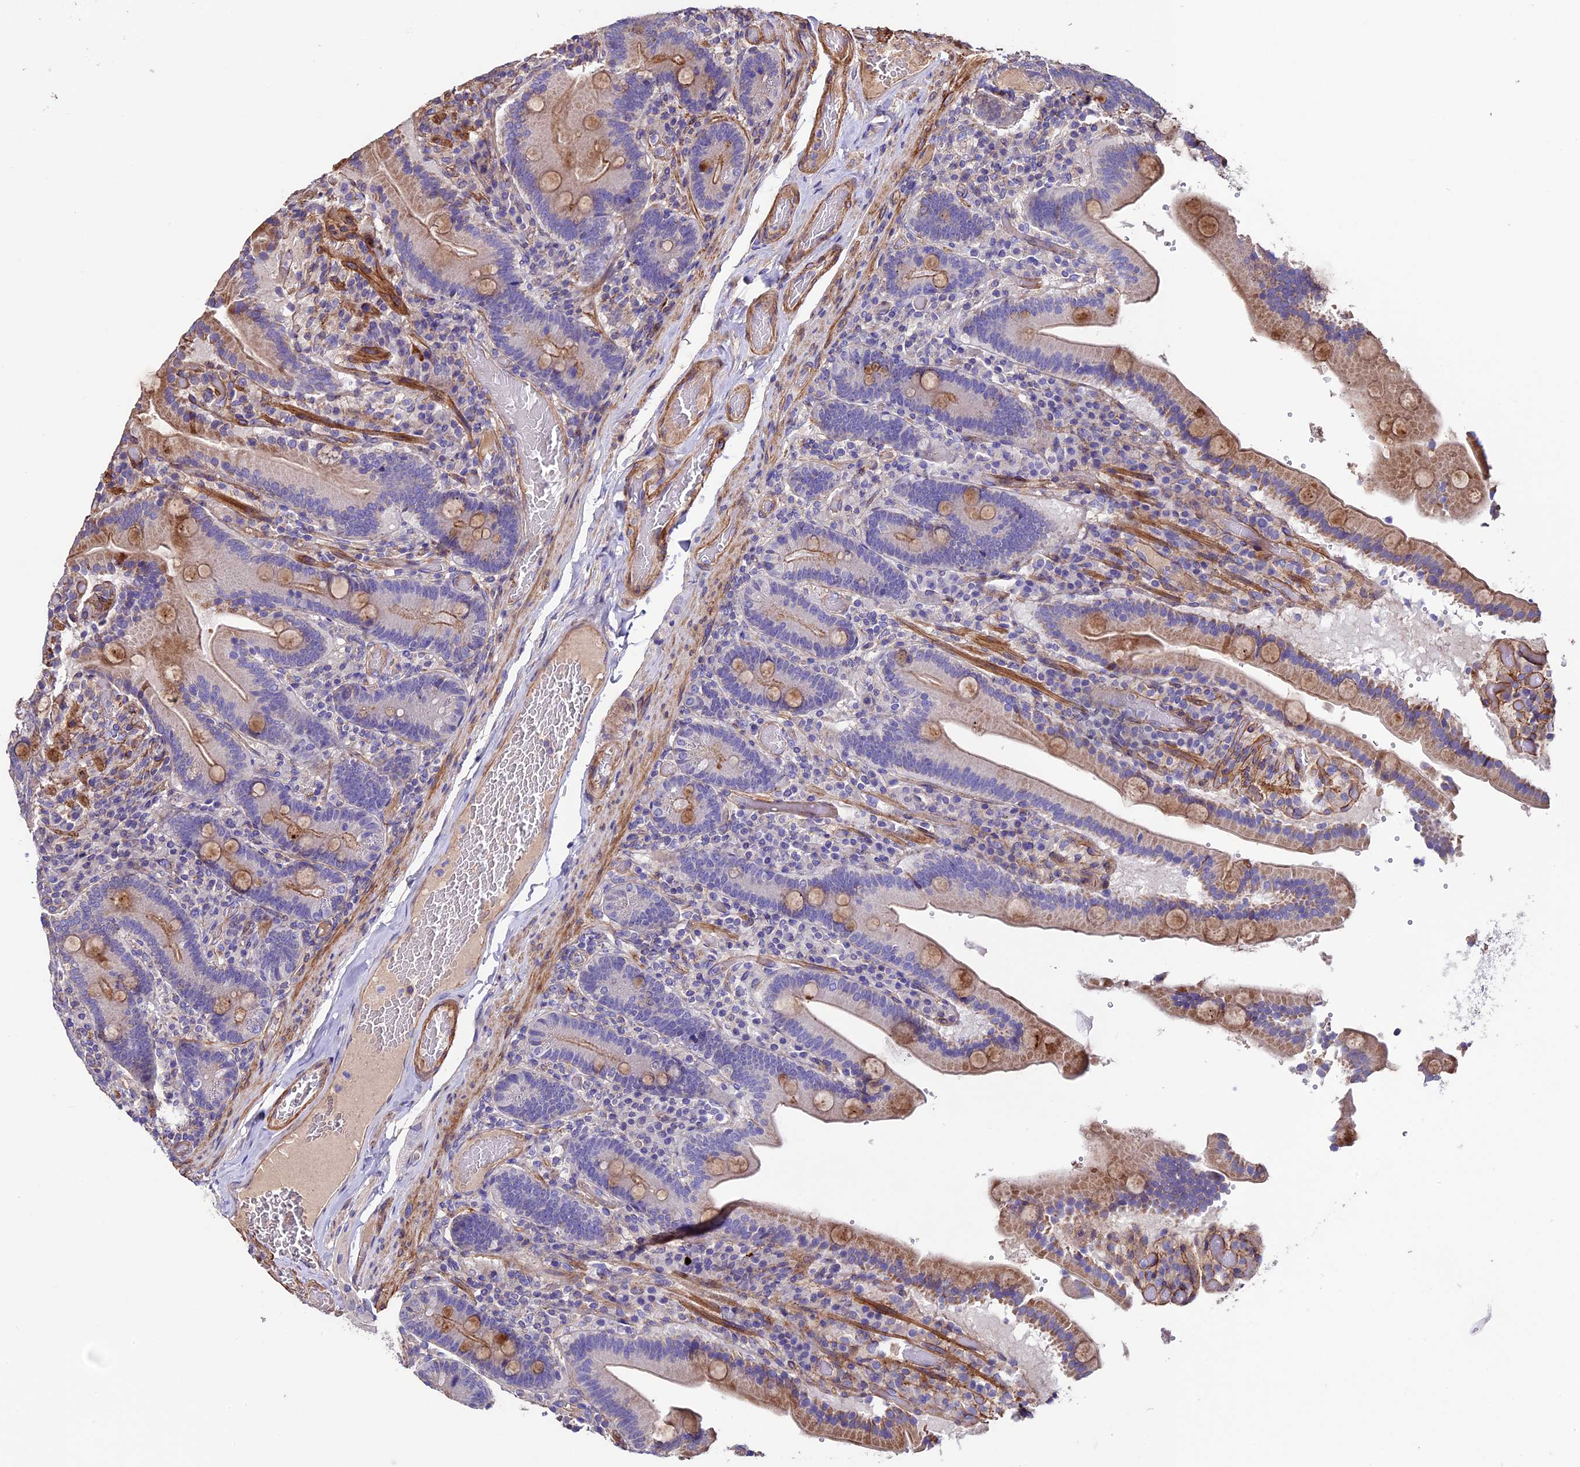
{"staining": {"intensity": "moderate", "quantity": "25%-75%", "location": "cytoplasmic/membranous"}, "tissue": "duodenum", "cell_type": "Glandular cells", "image_type": "normal", "snomed": [{"axis": "morphology", "description": "Normal tissue, NOS"}, {"axis": "topography", "description": "Duodenum"}], "caption": "The histopathology image demonstrates staining of normal duodenum, revealing moderate cytoplasmic/membranous protein expression (brown color) within glandular cells.", "gene": "EVA1B", "patient": {"sex": "female", "age": 62}}